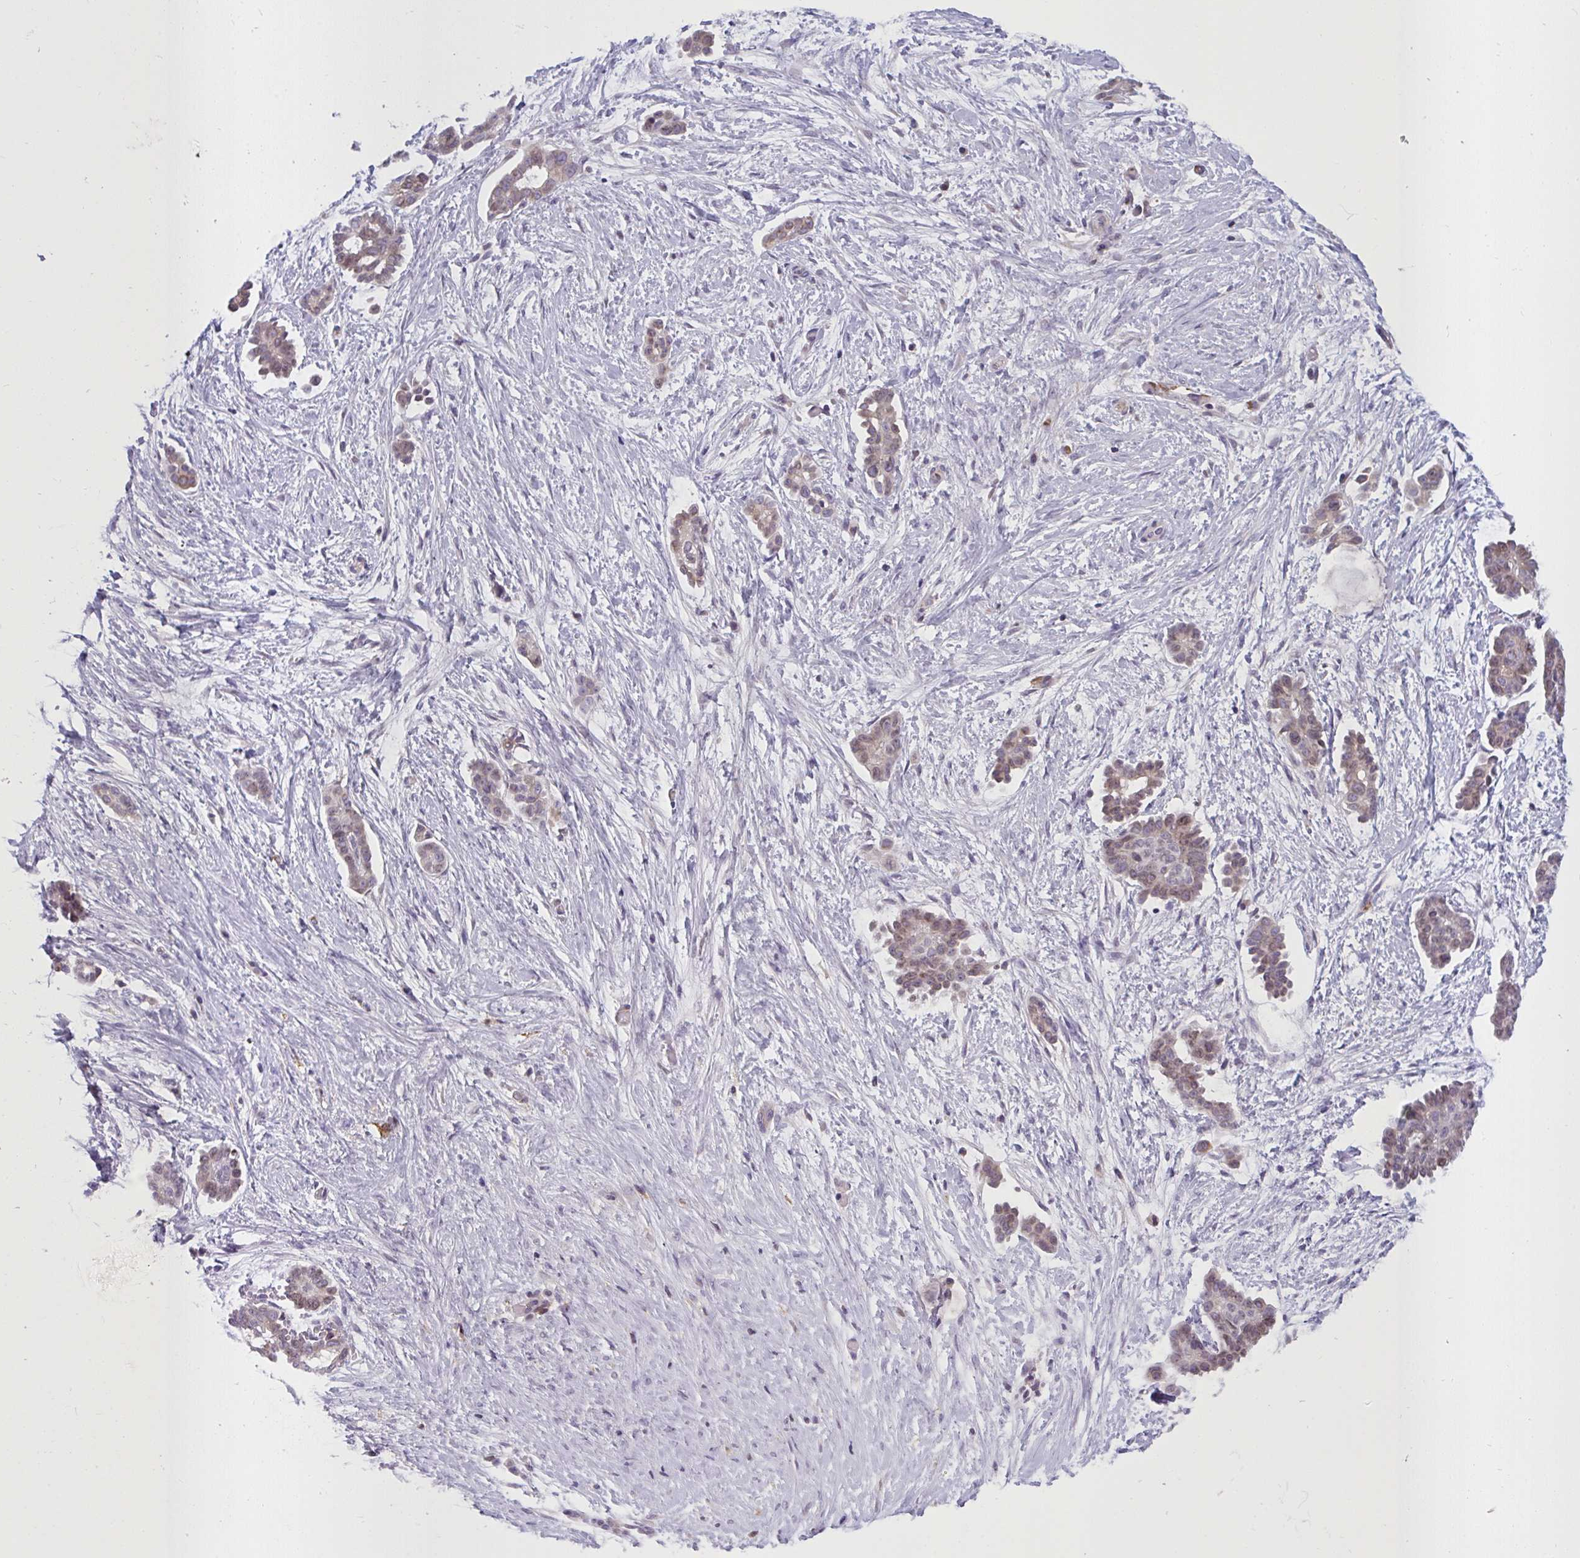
{"staining": {"intensity": "weak", "quantity": ">75%", "location": "nuclear"}, "tissue": "ovarian cancer", "cell_type": "Tumor cells", "image_type": "cancer", "snomed": [{"axis": "morphology", "description": "Cystadenocarcinoma, serous, NOS"}, {"axis": "topography", "description": "Ovary"}], "caption": "Protein positivity by immunohistochemistry shows weak nuclear staining in approximately >75% of tumor cells in ovarian serous cystadenocarcinoma.", "gene": "SEMA6B", "patient": {"sex": "female", "age": 50}}